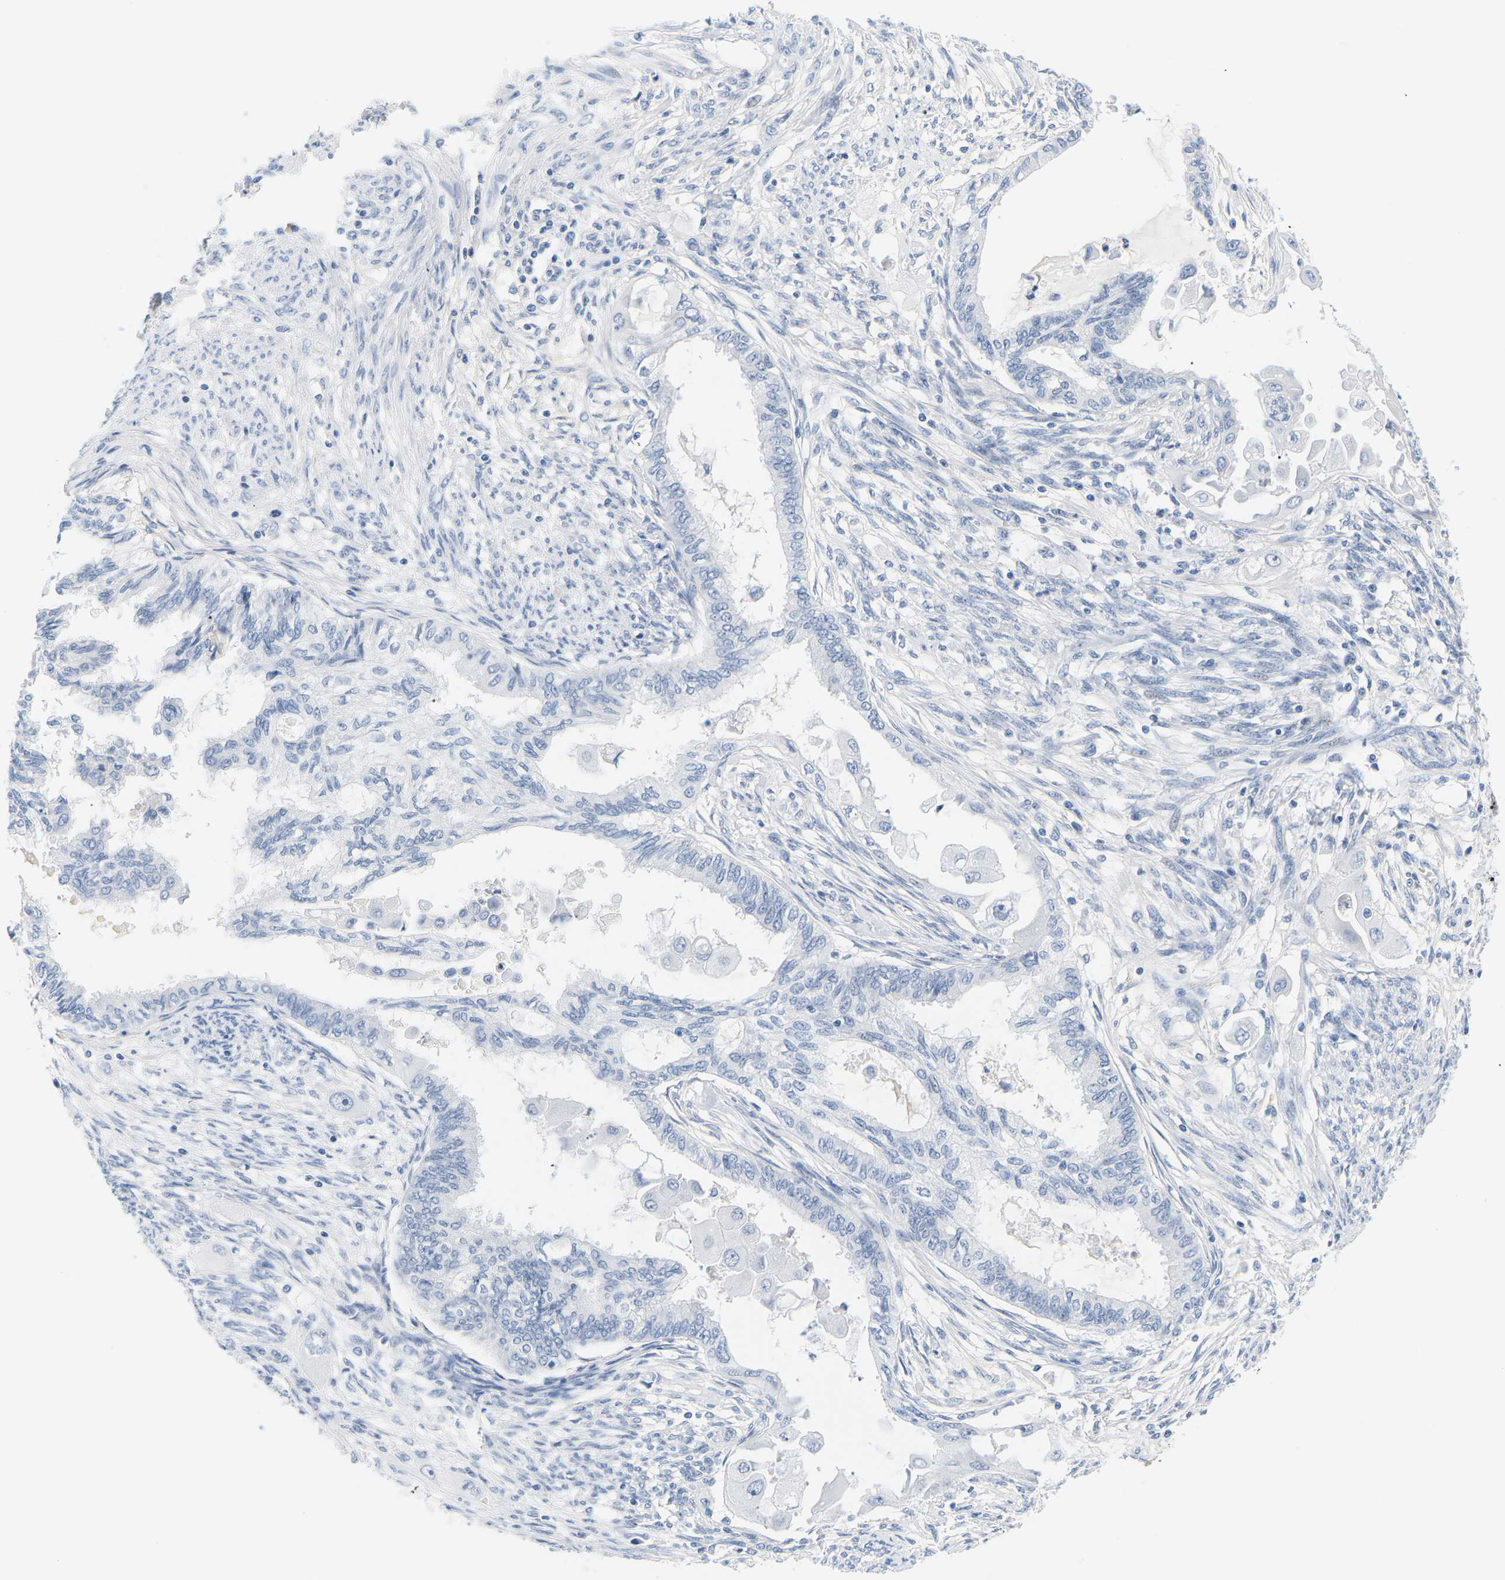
{"staining": {"intensity": "negative", "quantity": "none", "location": "none"}, "tissue": "cervical cancer", "cell_type": "Tumor cells", "image_type": "cancer", "snomed": [{"axis": "morphology", "description": "Normal tissue, NOS"}, {"axis": "morphology", "description": "Adenocarcinoma, NOS"}, {"axis": "topography", "description": "Cervix"}, {"axis": "topography", "description": "Endometrium"}], "caption": "High magnification brightfield microscopy of cervical cancer stained with DAB (3,3'-diaminobenzidine) (brown) and counterstained with hematoxylin (blue): tumor cells show no significant staining.", "gene": "APOB", "patient": {"sex": "female", "age": 86}}